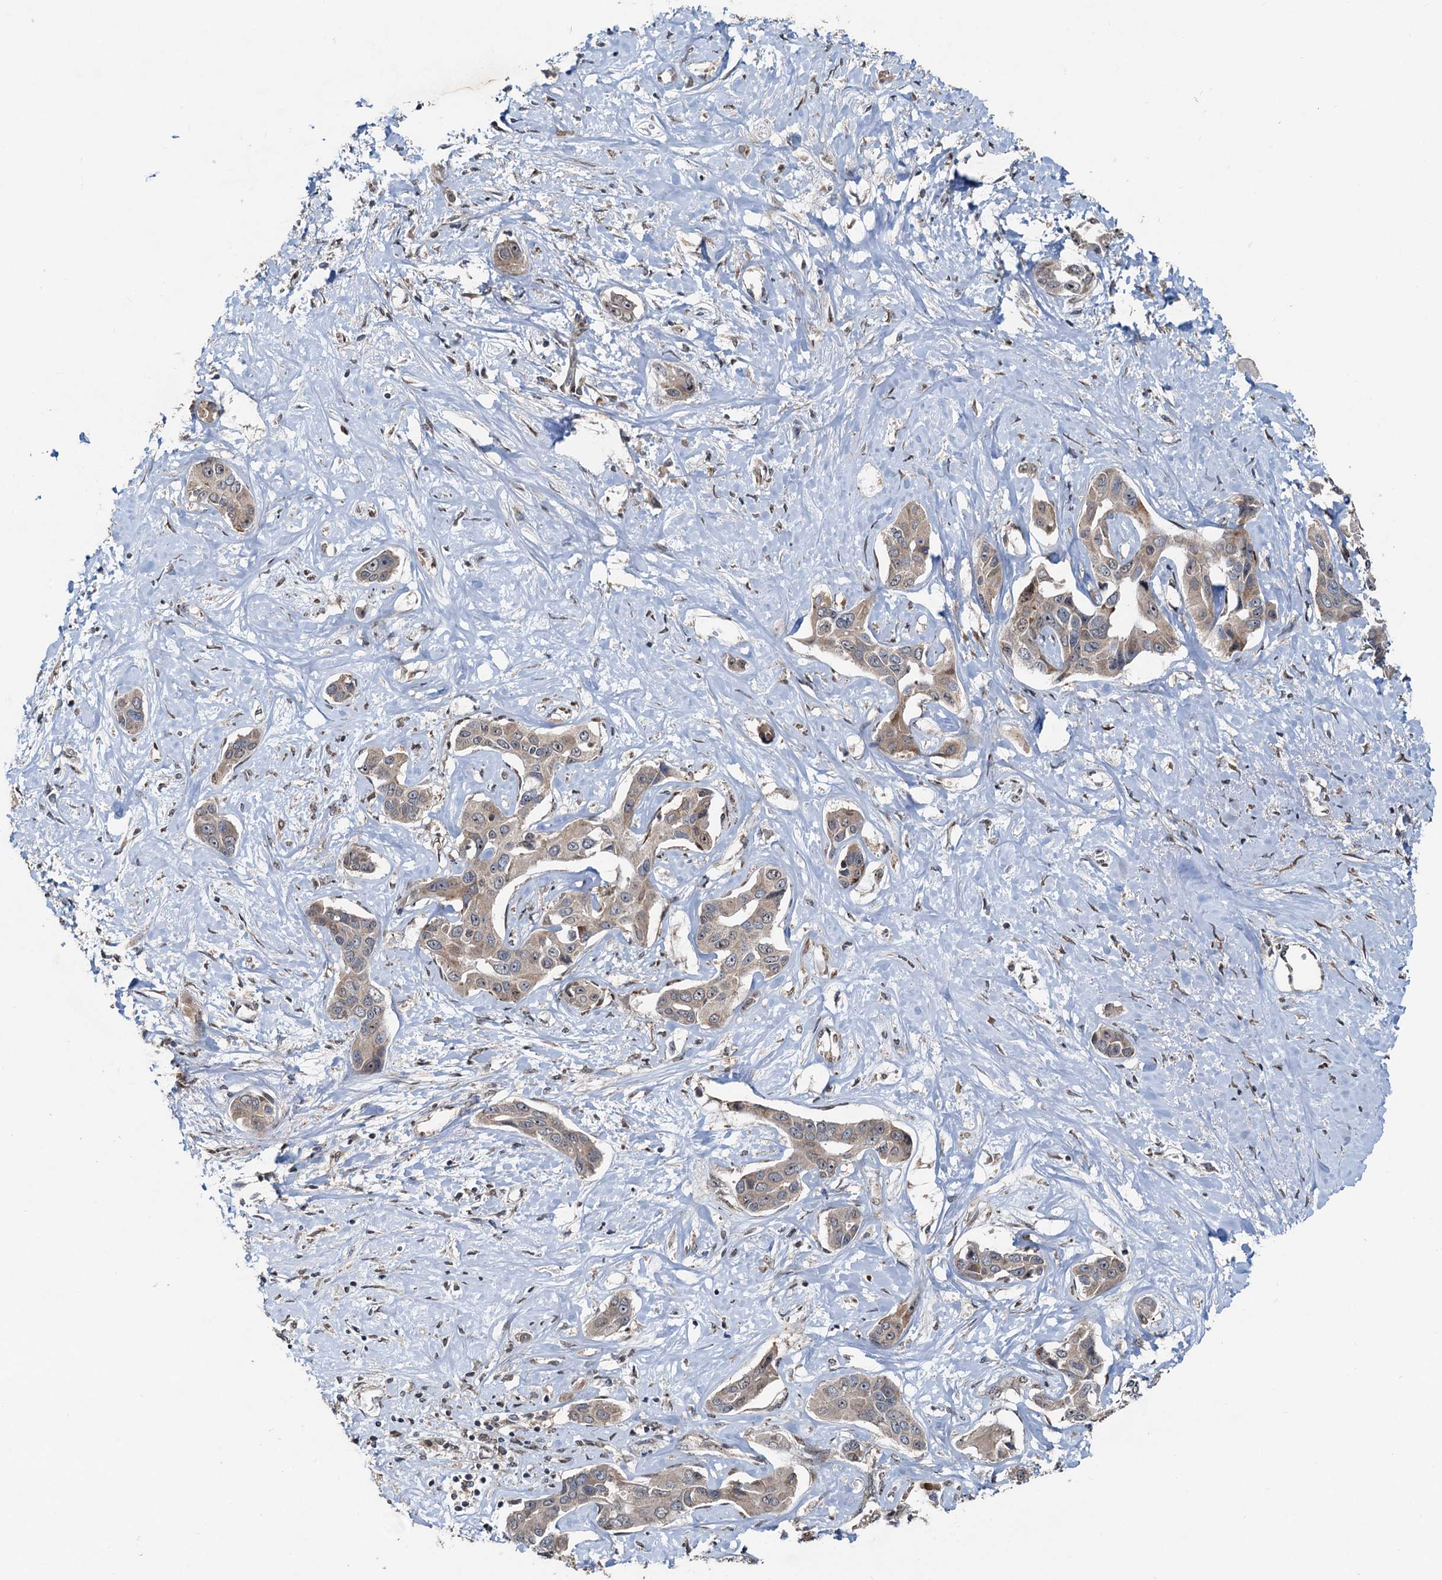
{"staining": {"intensity": "moderate", "quantity": ">75%", "location": "cytoplasmic/membranous"}, "tissue": "liver cancer", "cell_type": "Tumor cells", "image_type": "cancer", "snomed": [{"axis": "morphology", "description": "Cholangiocarcinoma"}, {"axis": "topography", "description": "Liver"}], "caption": "Moderate cytoplasmic/membranous expression for a protein is seen in about >75% of tumor cells of liver cancer using IHC.", "gene": "CEP68", "patient": {"sex": "male", "age": 59}}